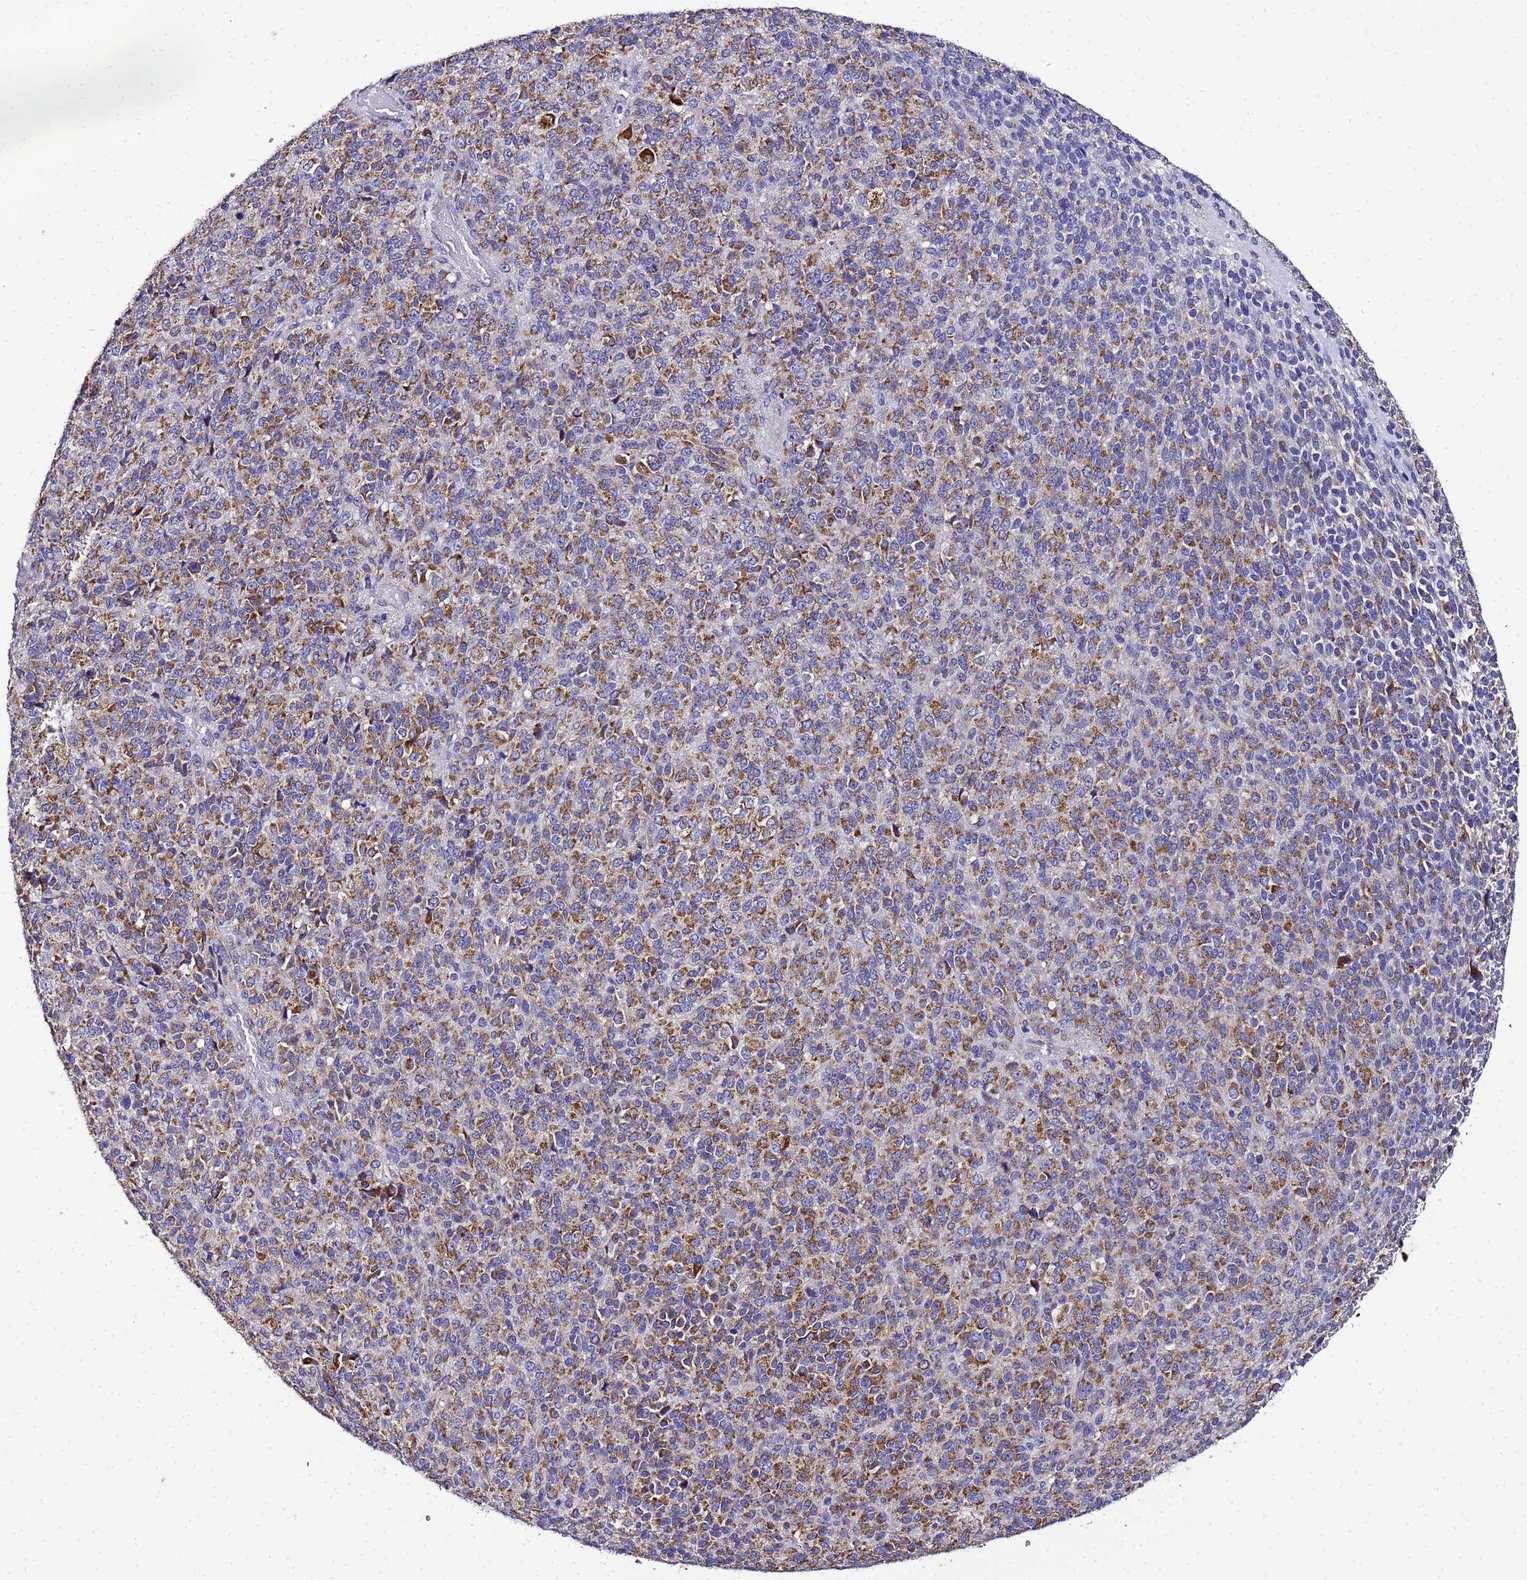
{"staining": {"intensity": "moderate", "quantity": ">75%", "location": "cytoplasmic/membranous"}, "tissue": "melanoma", "cell_type": "Tumor cells", "image_type": "cancer", "snomed": [{"axis": "morphology", "description": "Malignant melanoma, Metastatic site"}, {"axis": "topography", "description": "Brain"}], "caption": "Immunohistochemical staining of human melanoma displays moderate cytoplasmic/membranous protein staining in approximately >75% of tumor cells.", "gene": "HIGD2A", "patient": {"sex": "female", "age": 56}}